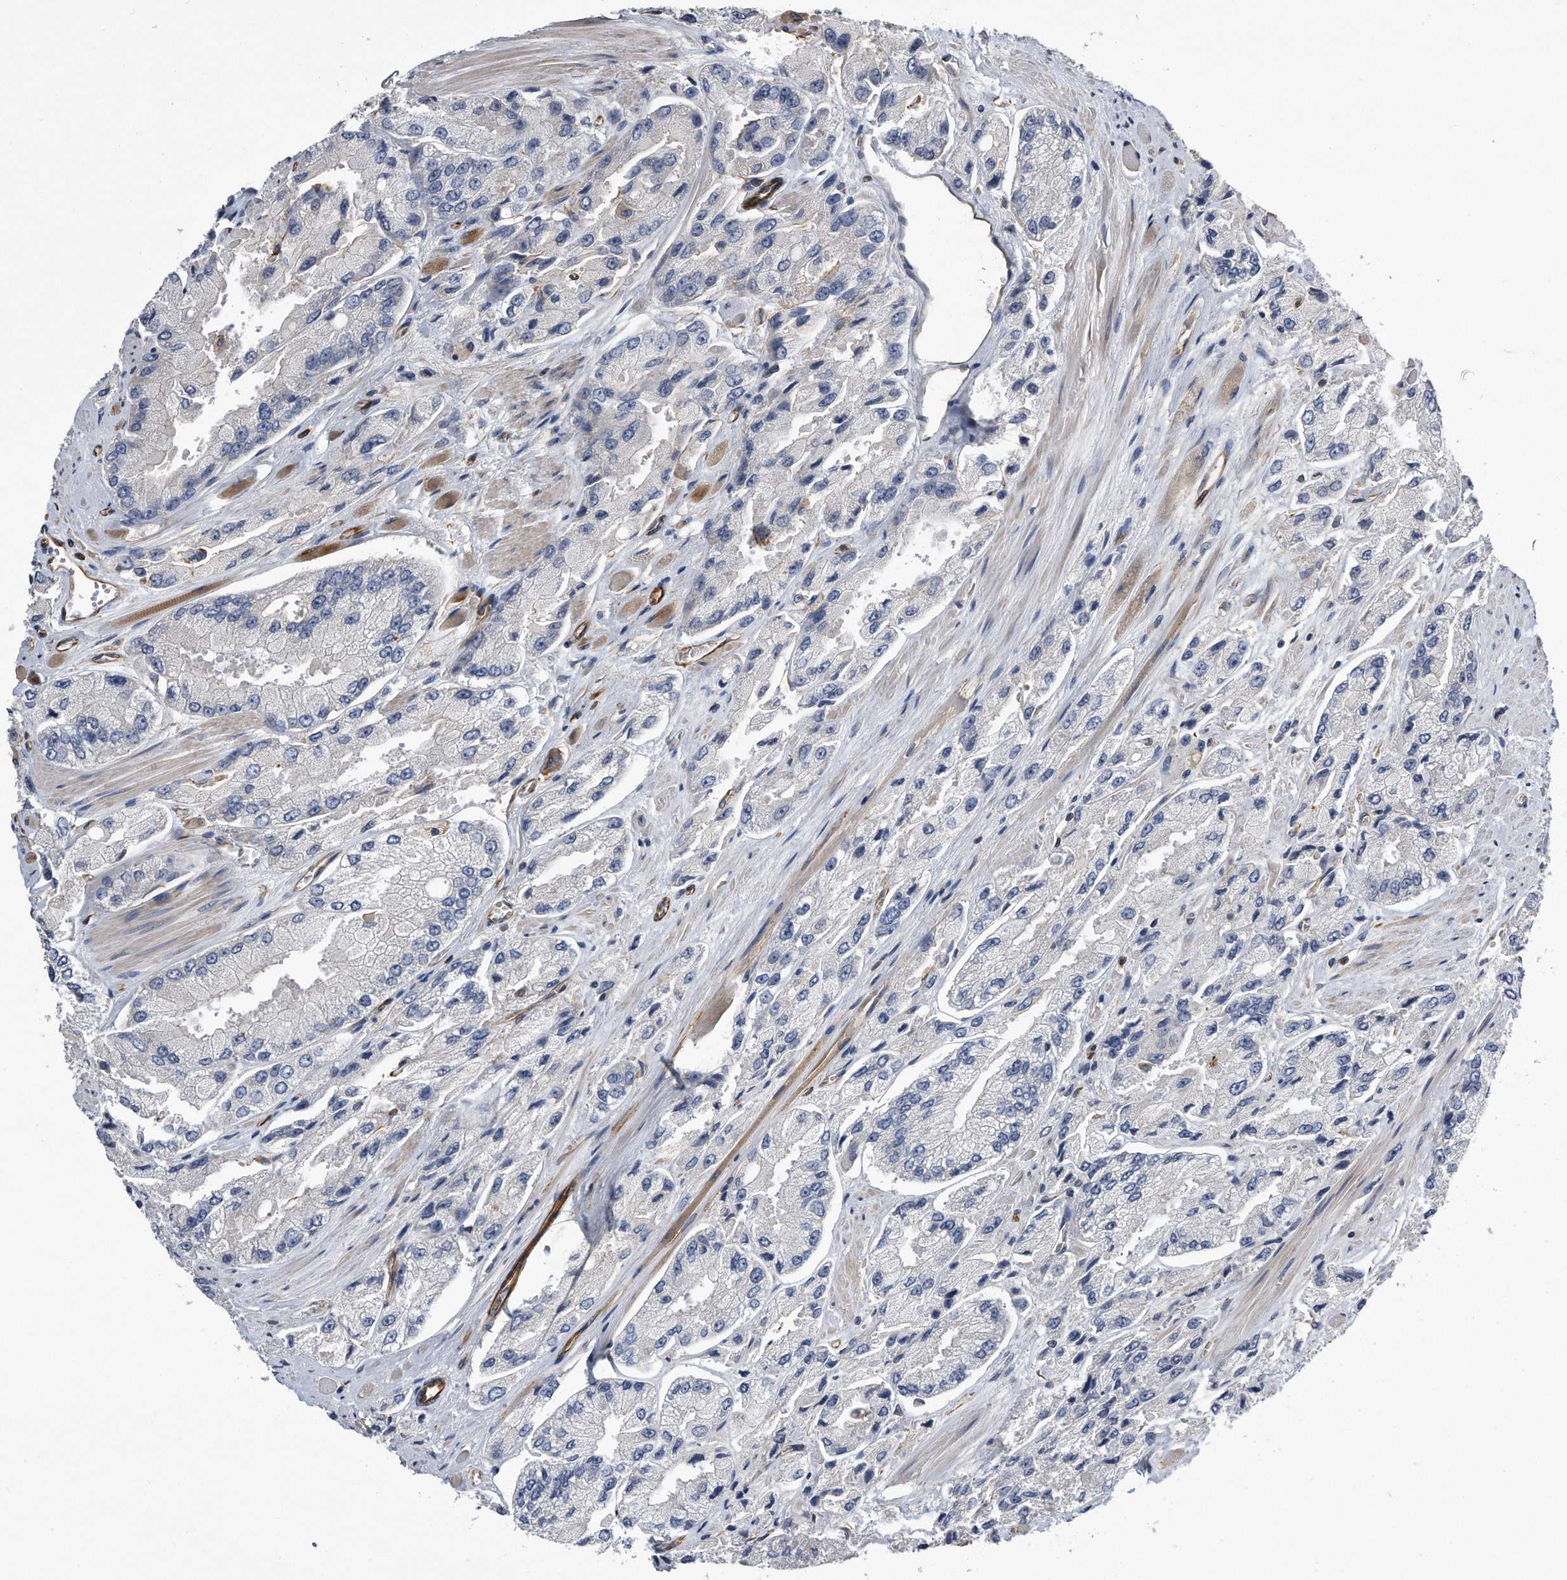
{"staining": {"intensity": "negative", "quantity": "none", "location": "none"}, "tissue": "prostate cancer", "cell_type": "Tumor cells", "image_type": "cancer", "snomed": [{"axis": "morphology", "description": "Adenocarcinoma, High grade"}, {"axis": "topography", "description": "Prostate"}], "caption": "The histopathology image demonstrates no significant expression in tumor cells of prostate cancer. (DAB (3,3'-diaminobenzidine) immunohistochemistry (IHC), high magnification).", "gene": "GPC1", "patient": {"sex": "male", "age": 58}}